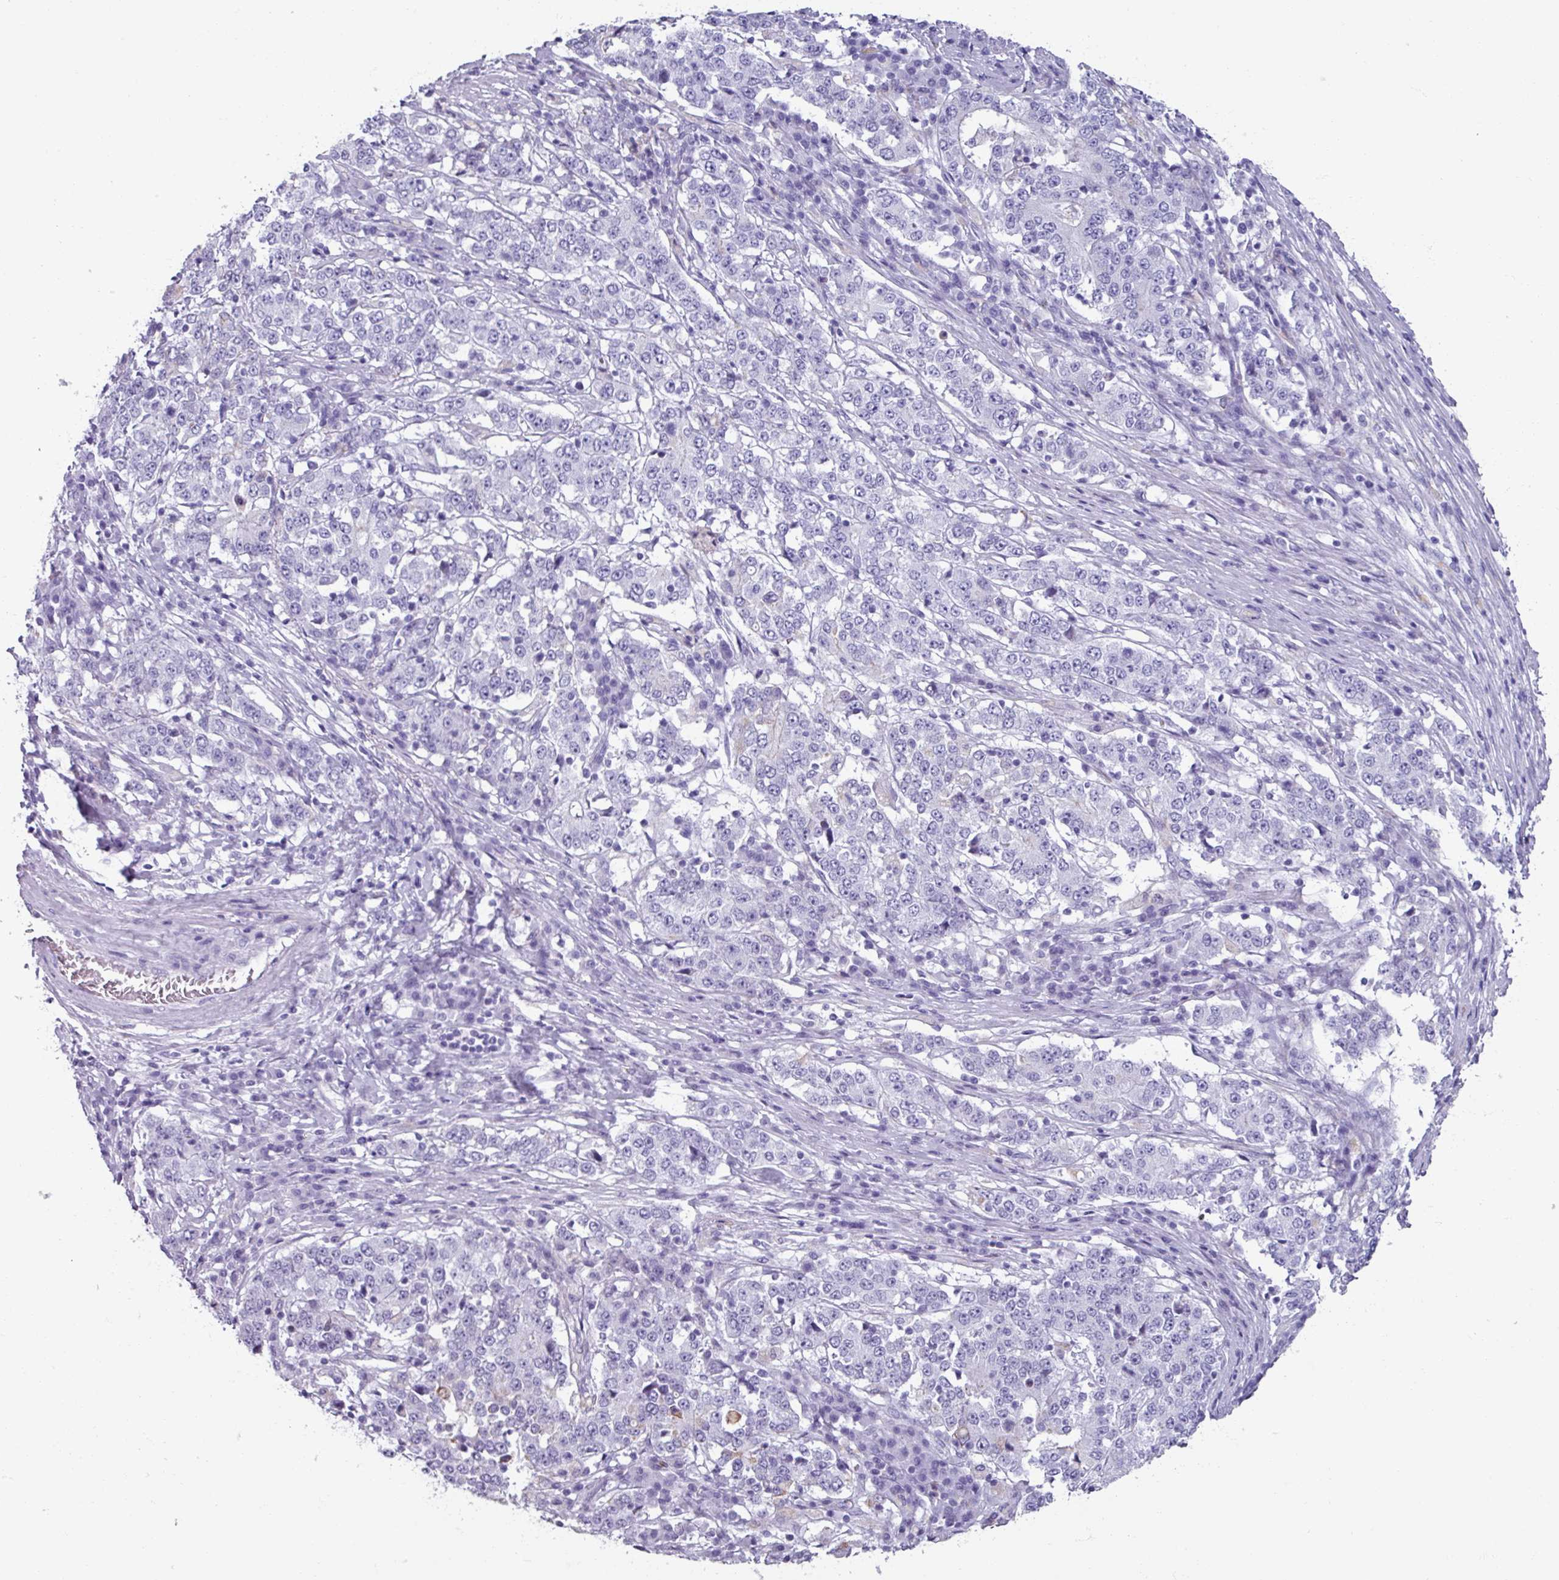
{"staining": {"intensity": "negative", "quantity": "none", "location": "none"}, "tissue": "stomach cancer", "cell_type": "Tumor cells", "image_type": "cancer", "snomed": [{"axis": "morphology", "description": "Adenocarcinoma, NOS"}, {"axis": "topography", "description": "Stomach"}], "caption": "There is no significant expression in tumor cells of adenocarcinoma (stomach).", "gene": "SPESP1", "patient": {"sex": "male", "age": 59}}